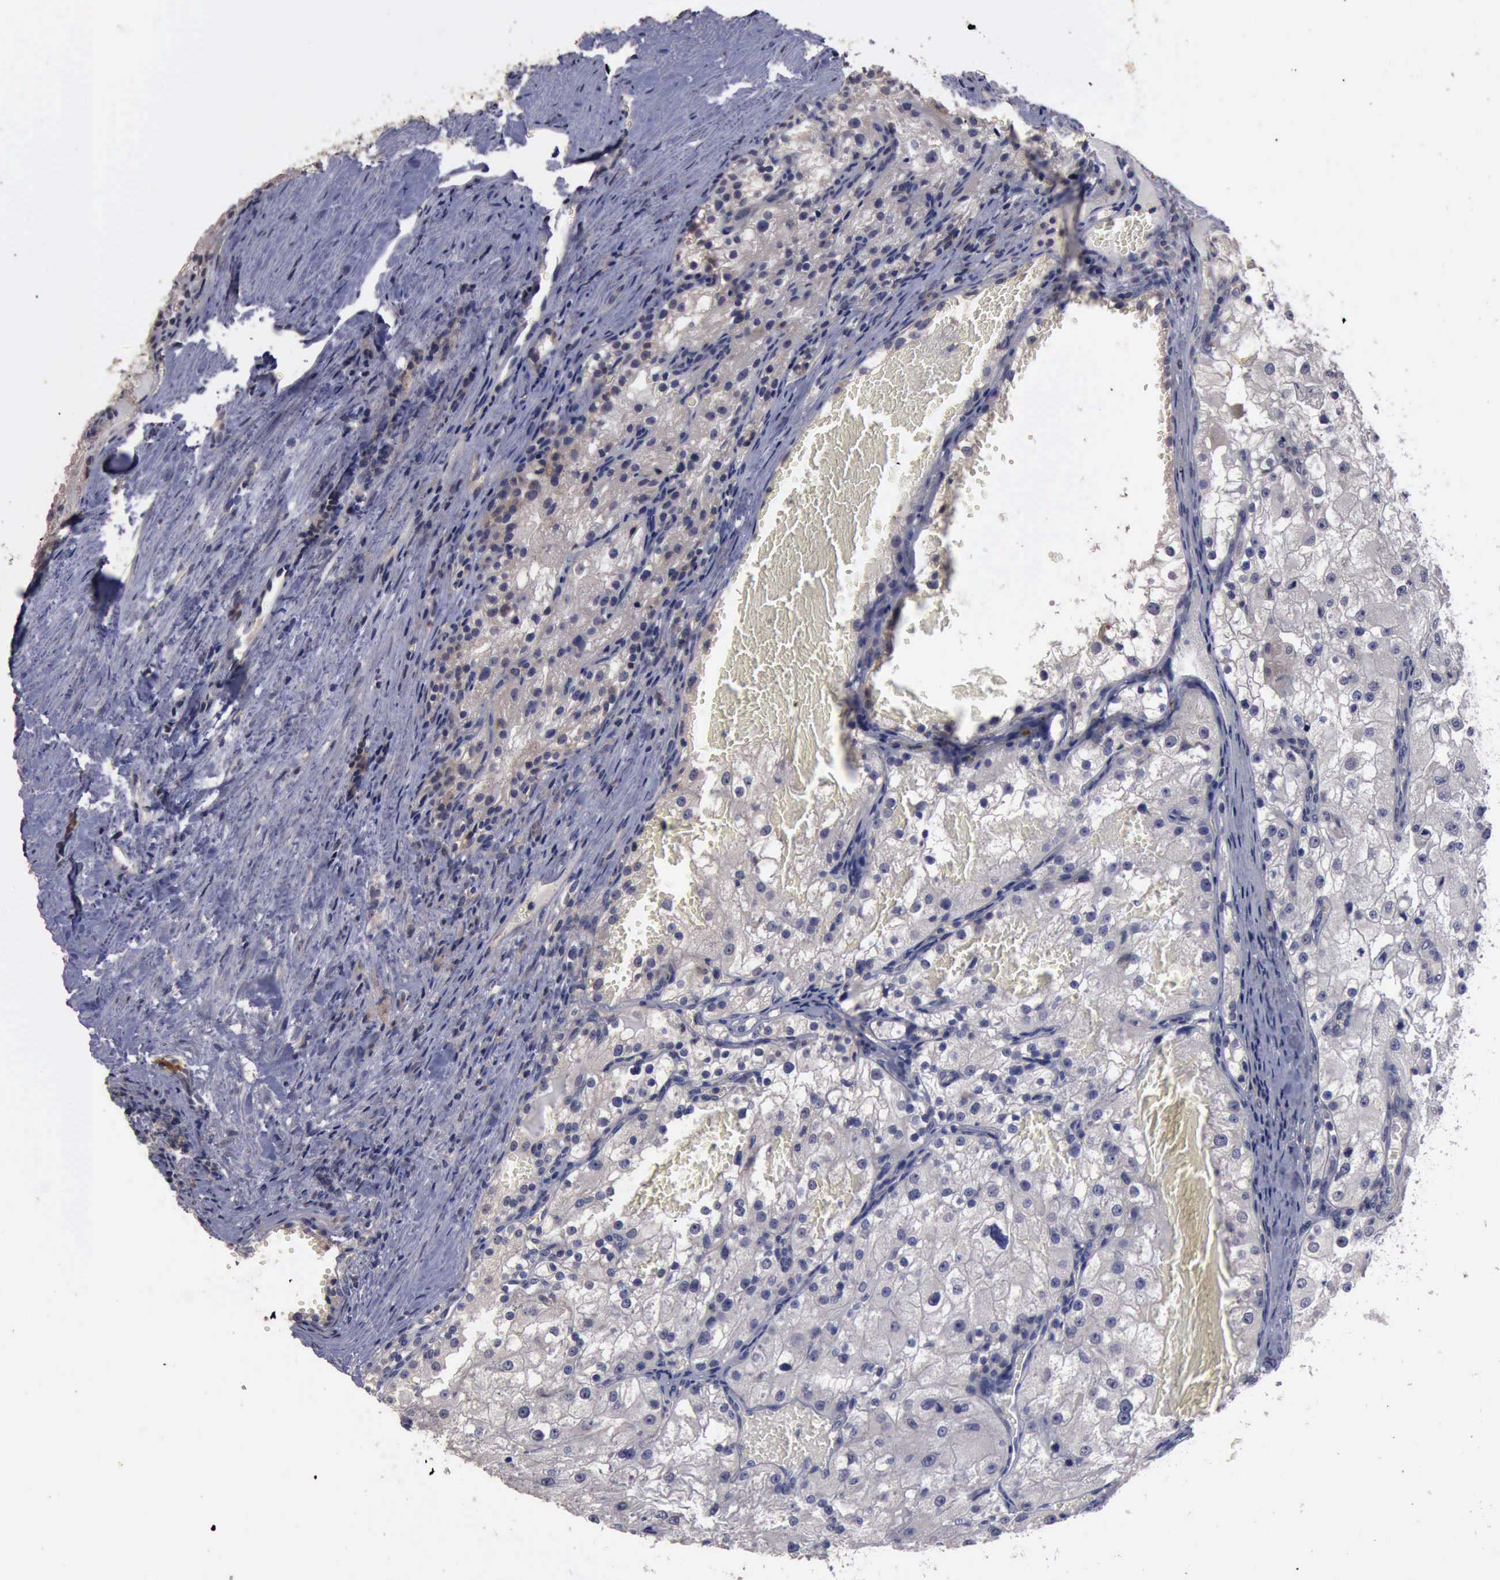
{"staining": {"intensity": "negative", "quantity": "none", "location": "none"}, "tissue": "renal cancer", "cell_type": "Tumor cells", "image_type": "cancer", "snomed": [{"axis": "morphology", "description": "Adenocarcinoma, NOS"}, {"axis": "topography", "description": "Kidney"}], "caption": "Immunohistochemical staining of human renal cancer reveals no significant expression in tumor cells. Nuclei are stained in blue.", "gene": "CRKL", "patient": {"sex": "female", "age": 74}}